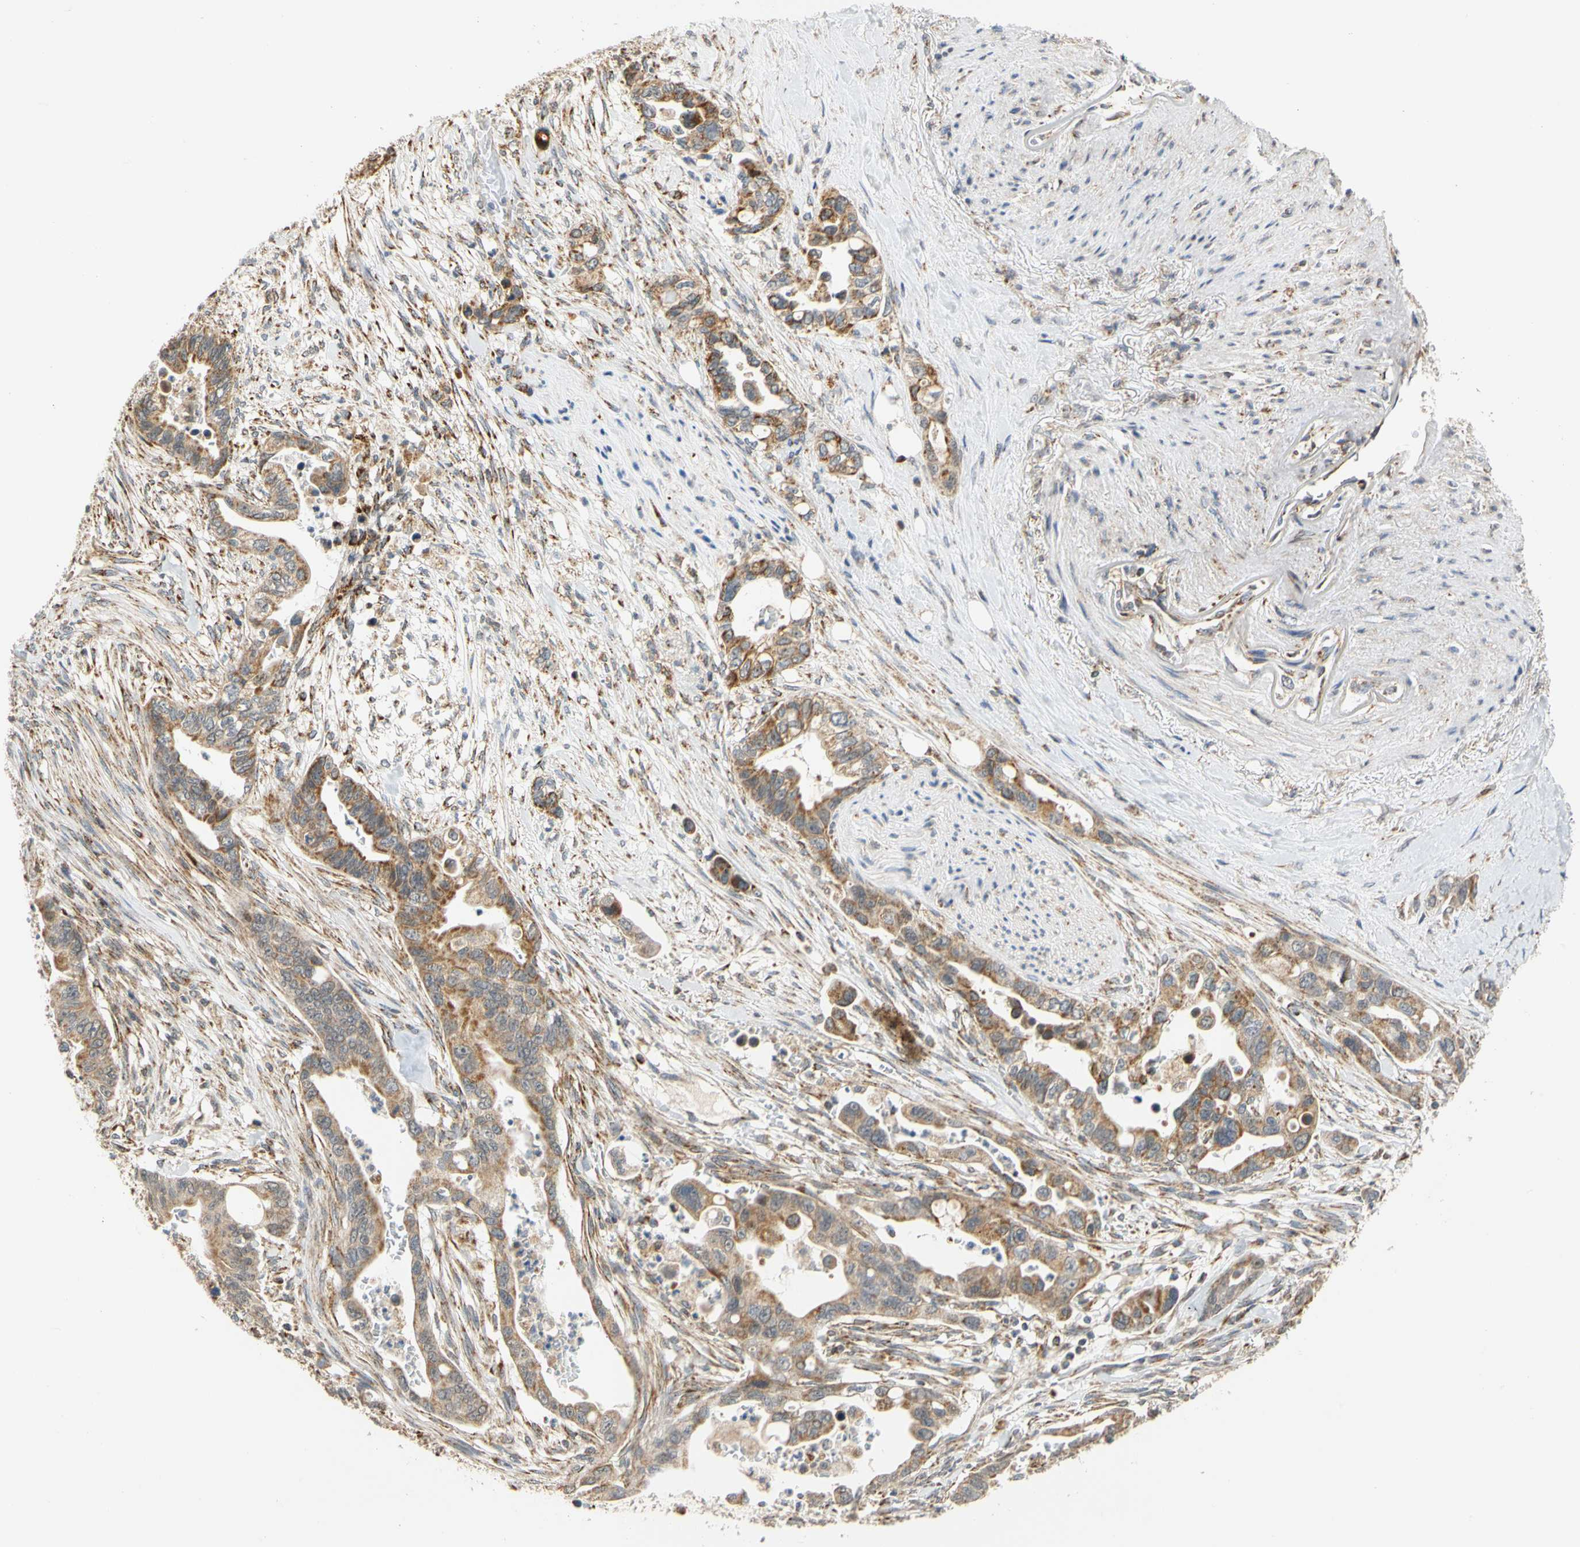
{"staining": {"intensity": "moderate", "quantity": ">75%", "location": "cytoplasmic/membranous"}, "tissue": "pancreatic cancer", "cell_type": "Tumor cells", "image_type": "cancer", "snomed": [{"axis": "morphology", "description": "Adenocarcinoma, NOS"}, {"axis": "topography", "description": "Pancreas"}], "caption": "Brown immunohistochemical staining in pancreatic adenocarcinoma displays moderate cytoplasmic/membranous staining in approximately >75% of tumor cells.", "gene": "SFXN3", "patient": {"sex": "male", "age": 70}}